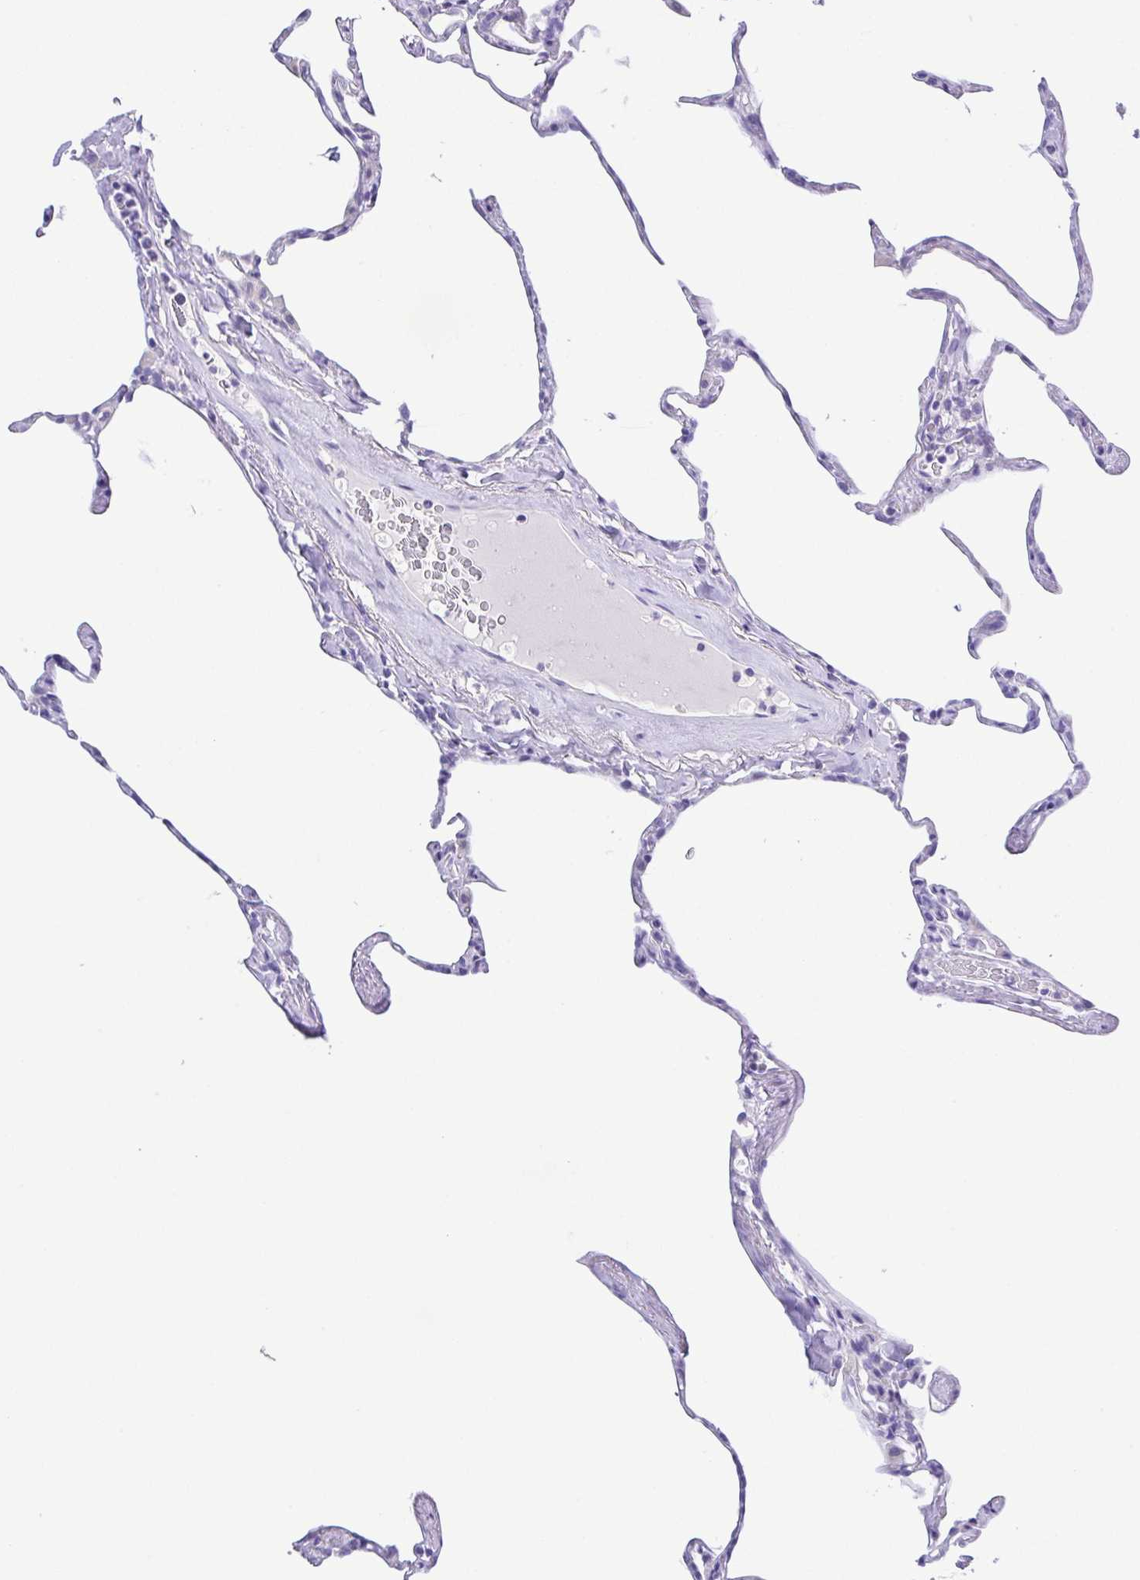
{"staining": {"intensity": "negative", "quantity": "none", "location": "none"}, "tissue": "lung", "cell_type": "Alveolar cells", "image_type": "normal", "snomed": [{"axis": "morphology", "description": "Normal tissue, NOS"}, {"axis": "topography", "description": "Lung"}], "caption": "IHC of unremarkable lung exhibits no expression in alveolar cells. (Immunohistochemistry, brightfield microscopy, high magnification).", "gene": "CD72", "patient": {"sex": "male", "age": 65}}